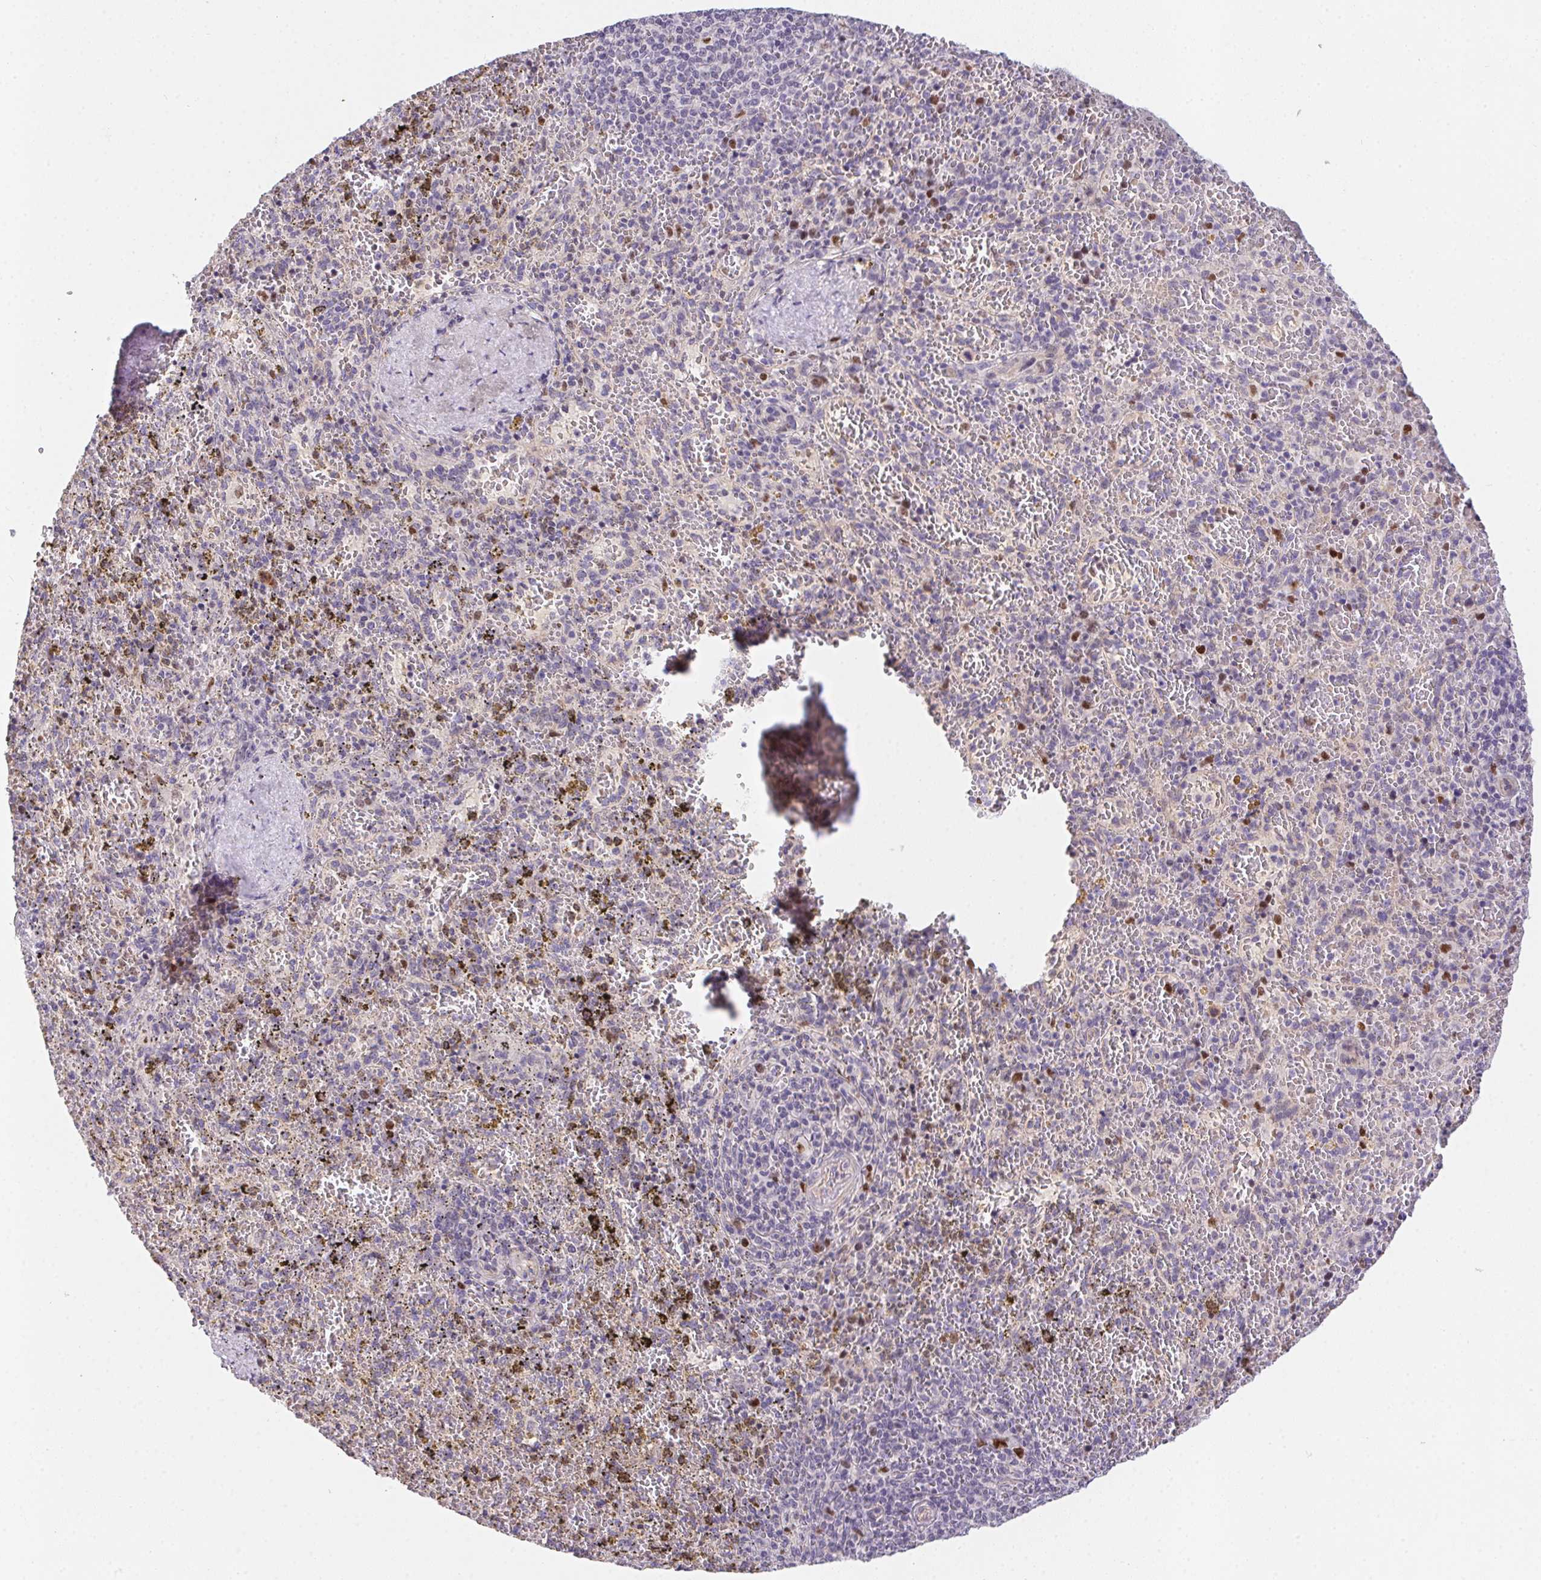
{"staining": {"intensity": "strong", "quantity": "<25%", "location": "nuclear"}, "tissue": "spleen", "cell_type": "Cells in red pulp", "image_type": "normal", "snomed": [{"axis": "morphology", "description": "Normal tissue, NOS"}, {"axis": "topography", "description": "Spleen"}], "caption": "Spleen was stained to show a protein in brown. There is medium levels of strong nuclear positivity in about <25% of cells in red pulp. The staining is performed using DAB brown chromogen to label protein expression. The nuclei are counter-stained blue using hematoxylin.", "gene": "HELLS", "patient": {"sex": "female", "age": 50}}